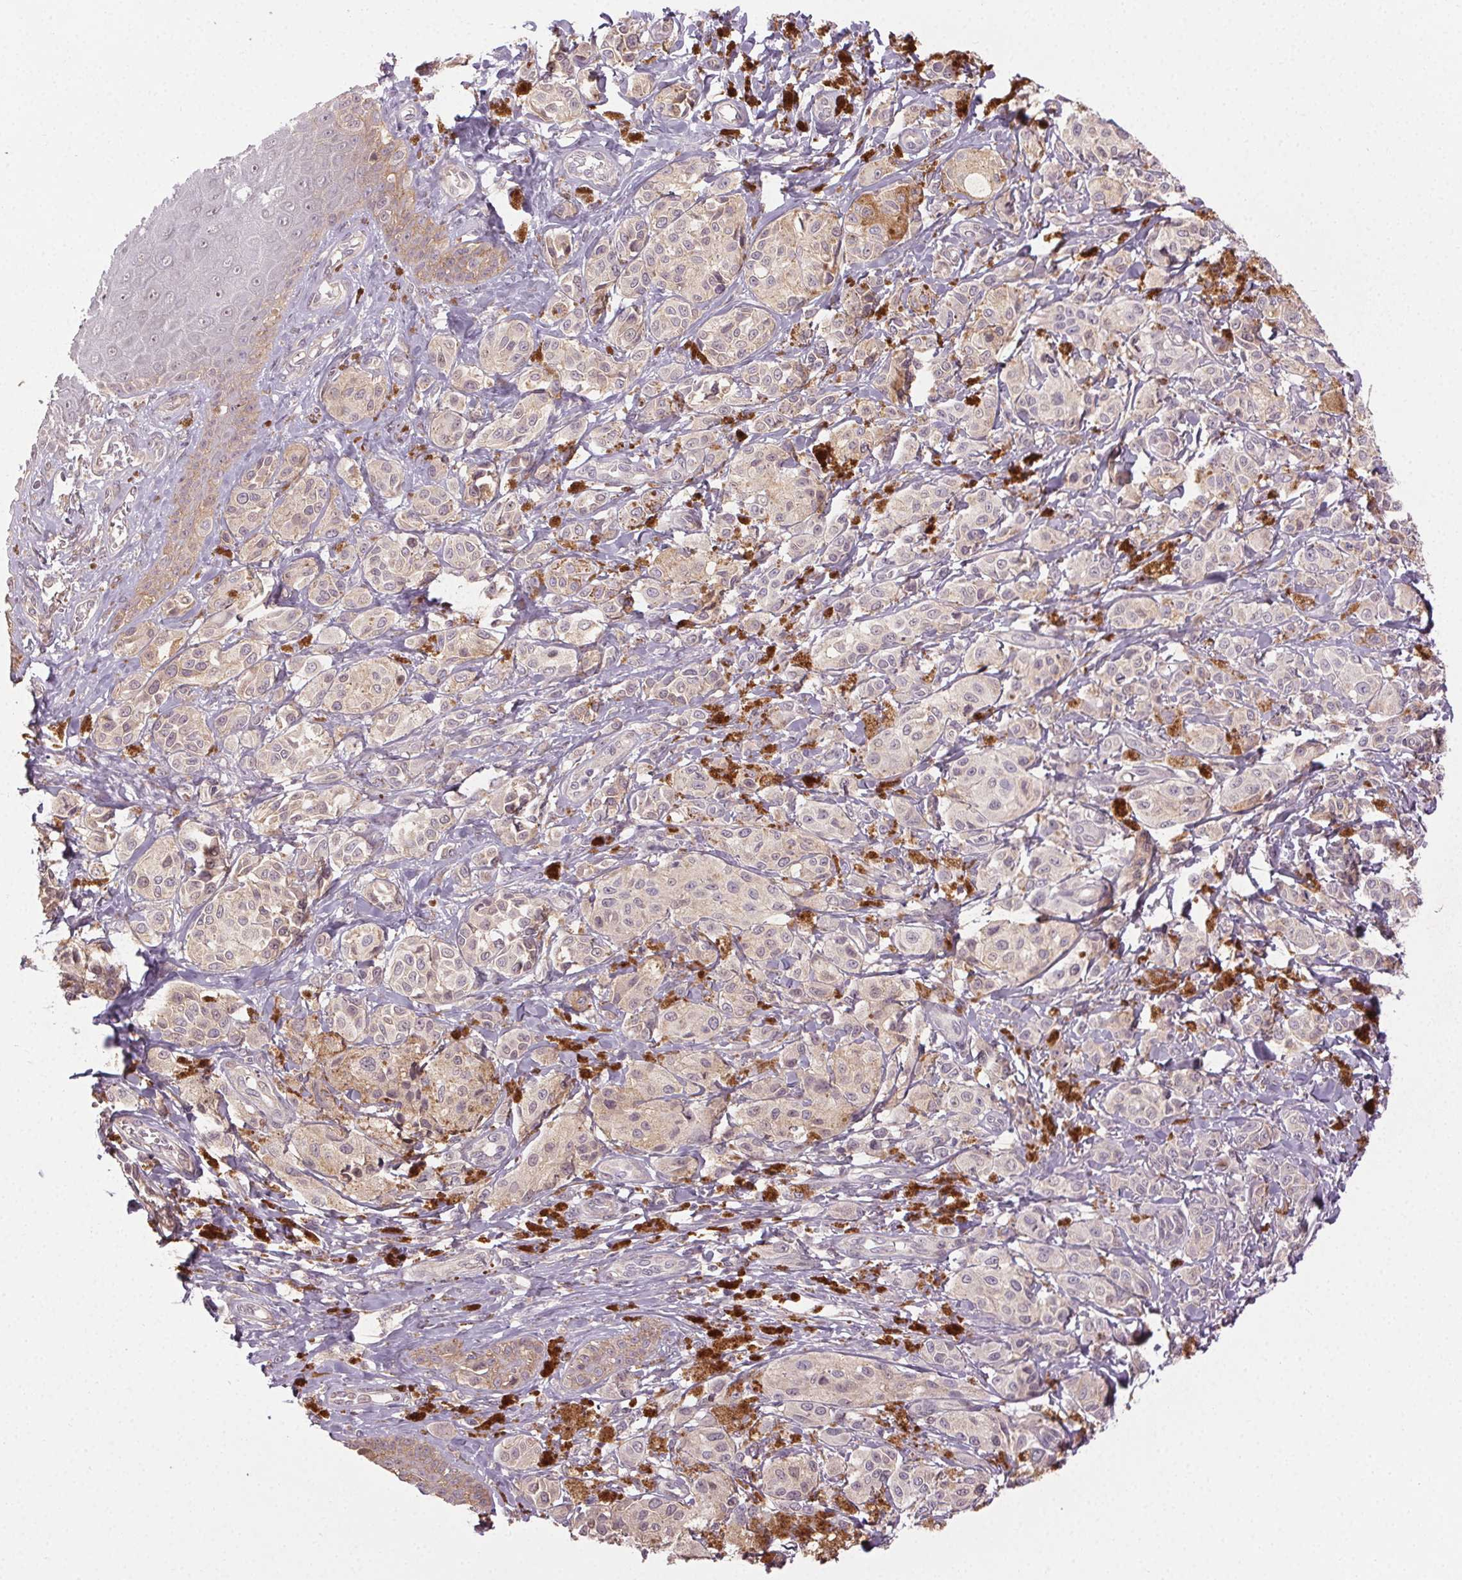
{"staining": {"intensity": "weak", "quantity": "25%-75%", "location": "cytoplasmic/membranous"}, "tissue": "melanoma", "cell_type": "Tumor cells", "image_type": "cancer", "snomed": [{"axis": "morphology", "description": "Malignant melanoma, NOS"}, {"axis": "topography", "description": "Skin"}], "caption": "Malignant melanoma tissue exhibits weak cytoplasmic/membranous staining in approximately 25%-75% of tumor cells, visualized by immunohistochemistry.", "gene": "ATP1B3", "patient": {"sex": "female", "age": 80}}